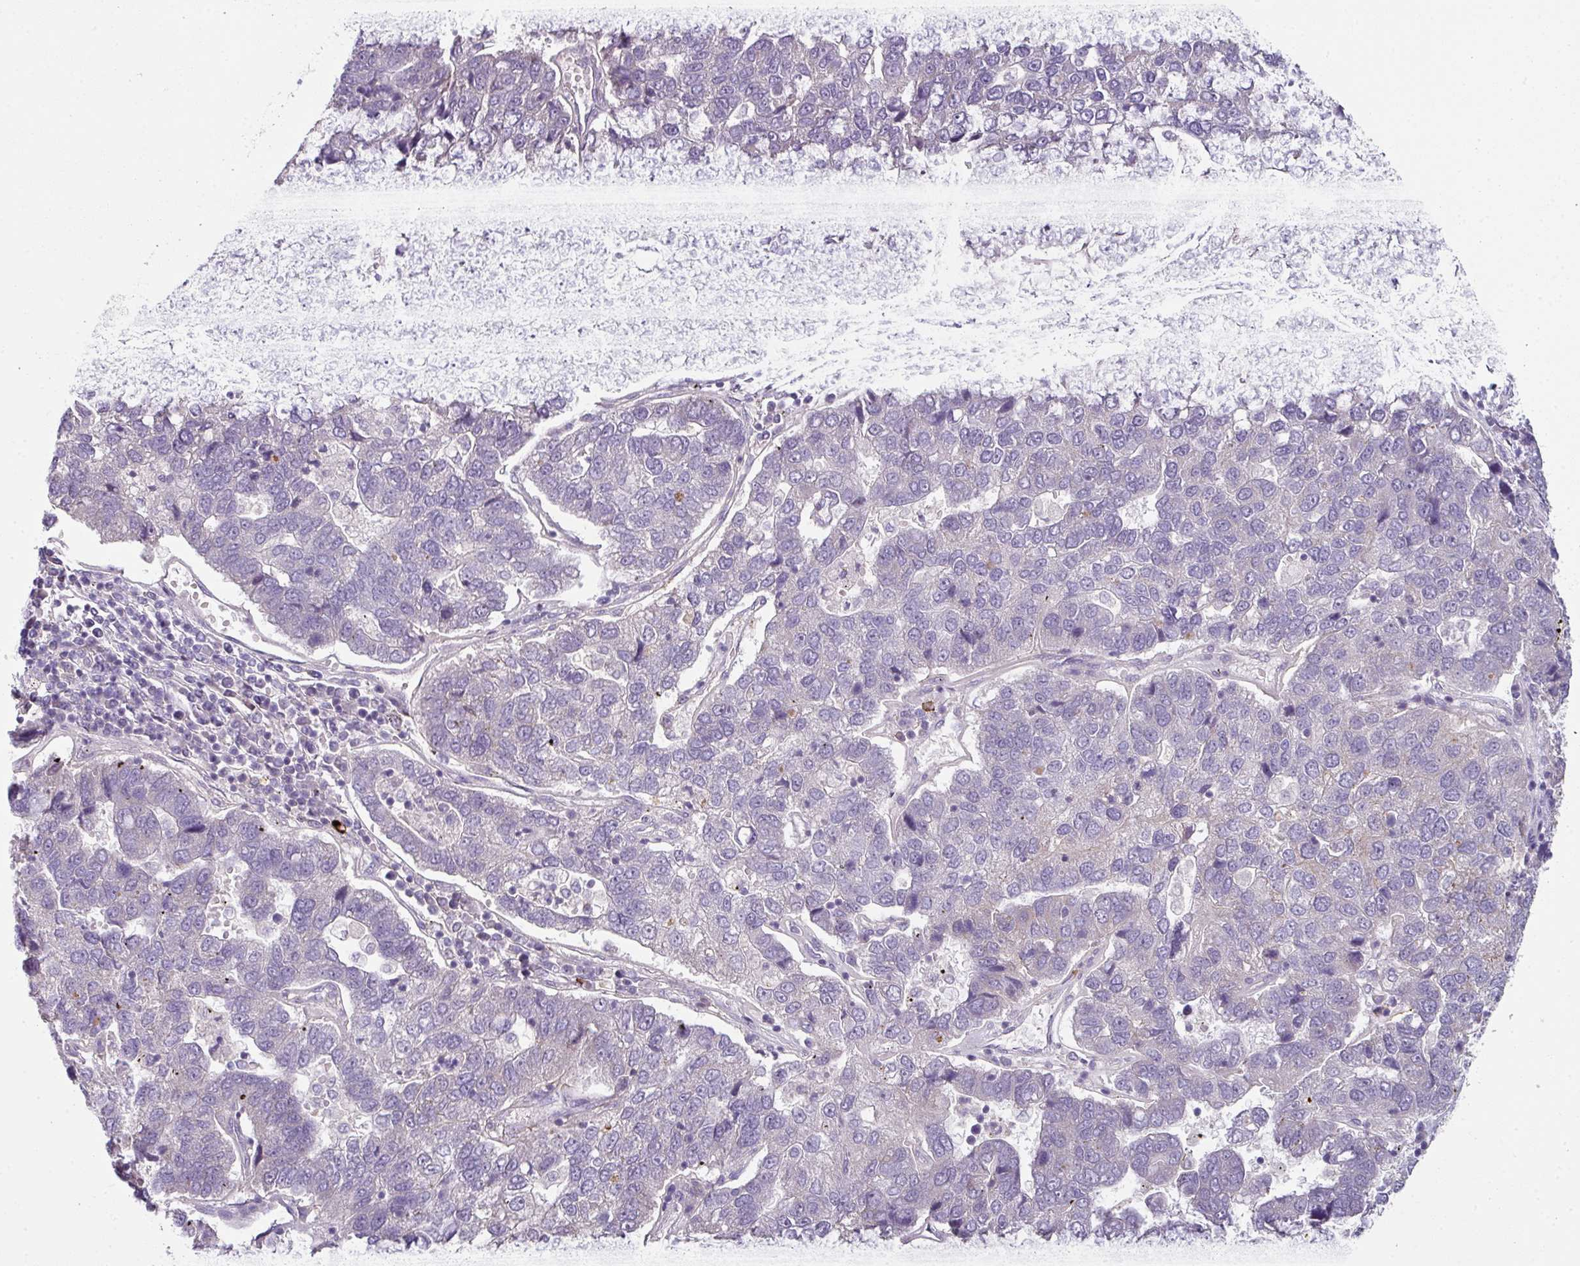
{"staining": {"intensity": "negative", "quantity": "none", "location": "none"}, "tissue": "pancreatic cancer", "cell_type": "Tumor cells", "image_type": "cancer", "snomed": [{"axis": "morphology", "description": "Adenocarcinoma, NOS"}, {"axis": "topography", "description": "Pancreas"}], "caption": "There is no significant positivity in tumor cells of adenocarcinoma (pancreatic).", "gene": "FHAD1", "patient": {"sex": "female", "age": 61}}